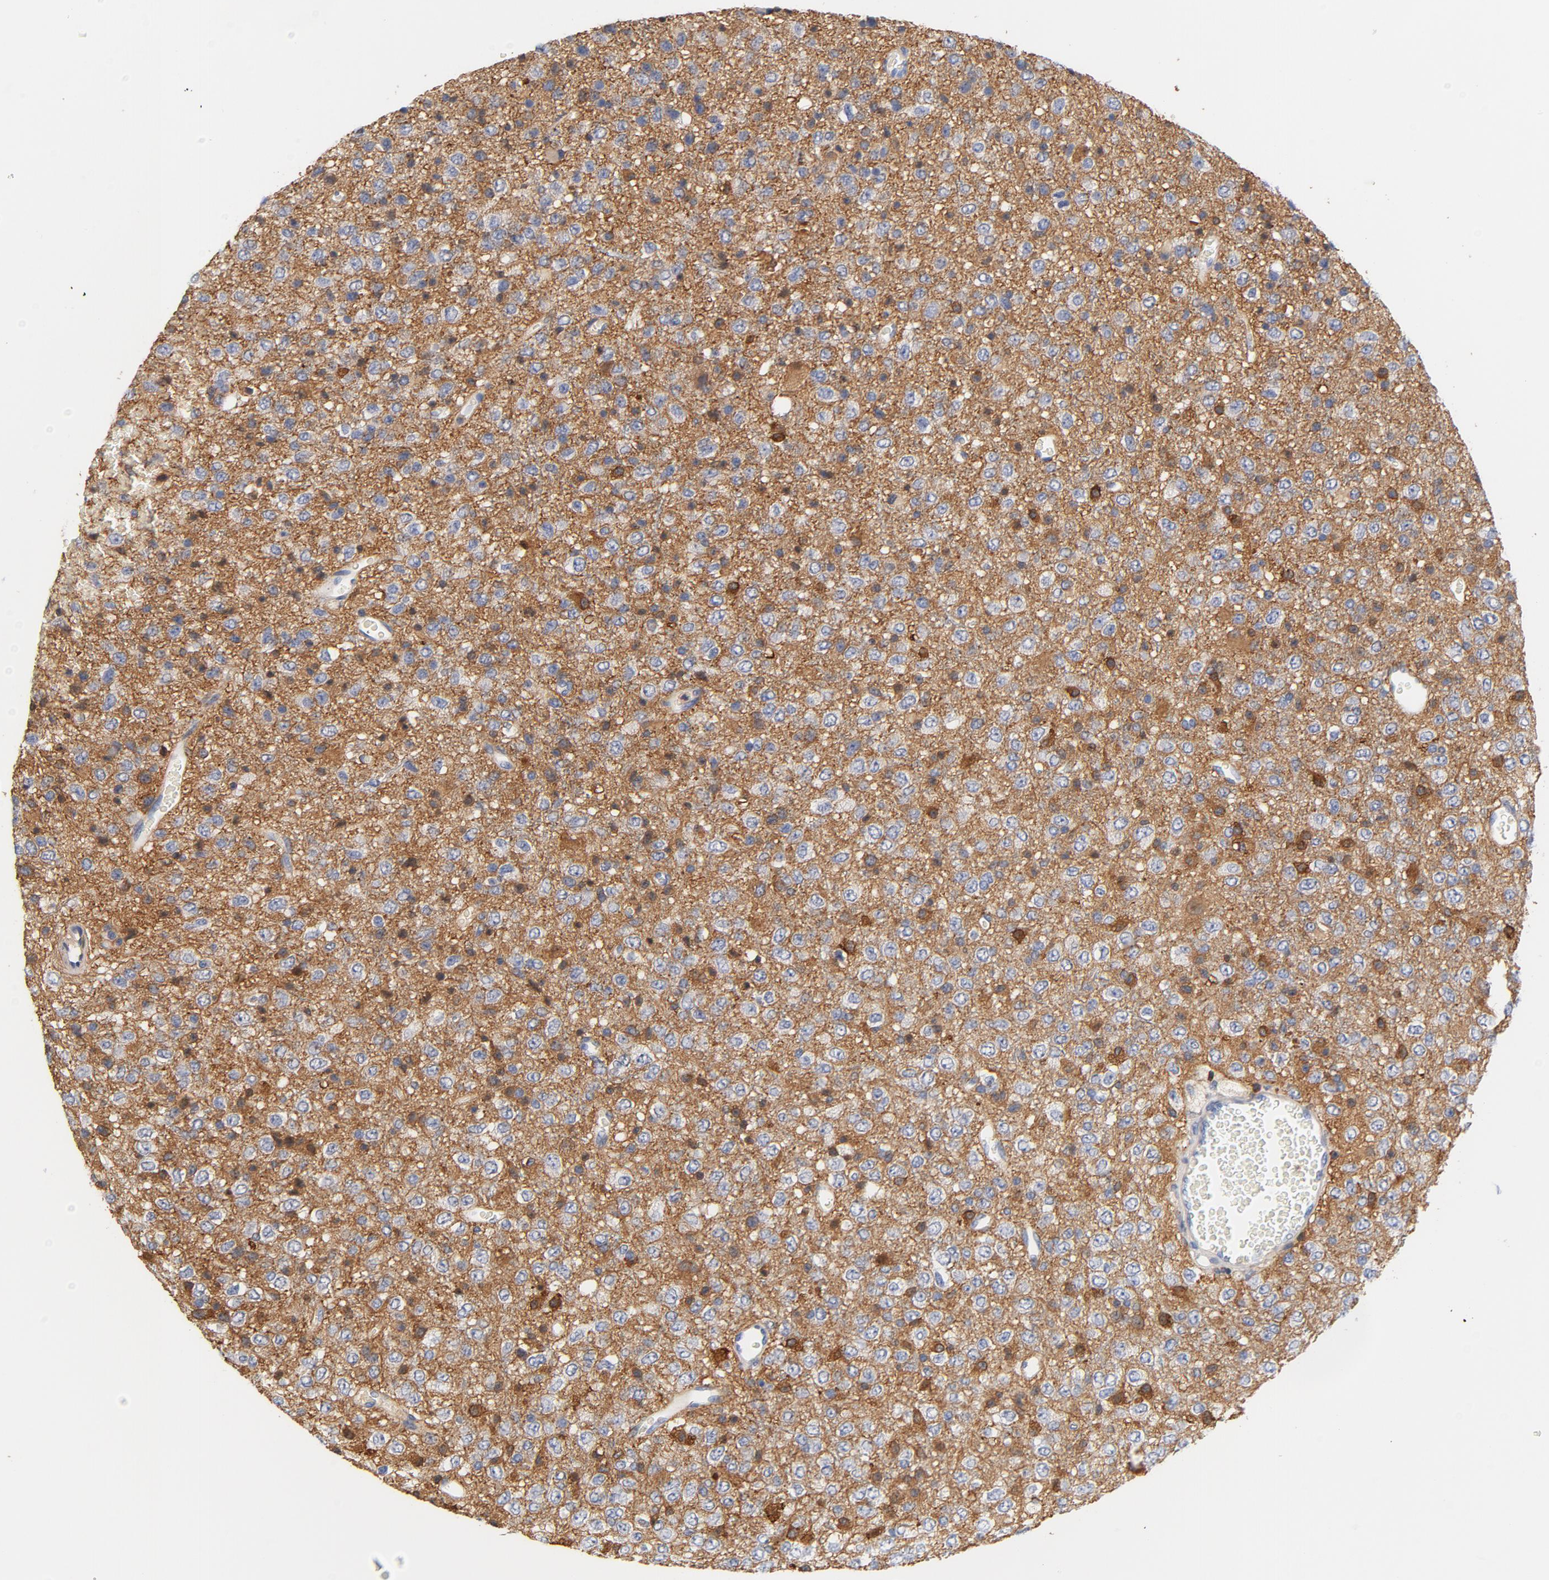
{"staining": {"intensity": "moderate", "quantity": "<25%", "location": "cytoplasmic/membranous"}, "tissue": "glioma", "cell_type": "Tumor cells", "image_type": "cancer", "snomed": [{"axis": "morphology", "description": "Glioma, malignant, High grade"}, {"axis": "topography", "description": "pancreas cauda"}], "caption": "The histopathology image exhibits immunohistochemical staining of malignant glioma (high-grade). There is moderate cytoplasmic/membranous expression is appreciated in approximately <25% of tumor cells.", "gene": "EZR", "patient": {"sex": "male", "age": 60}}